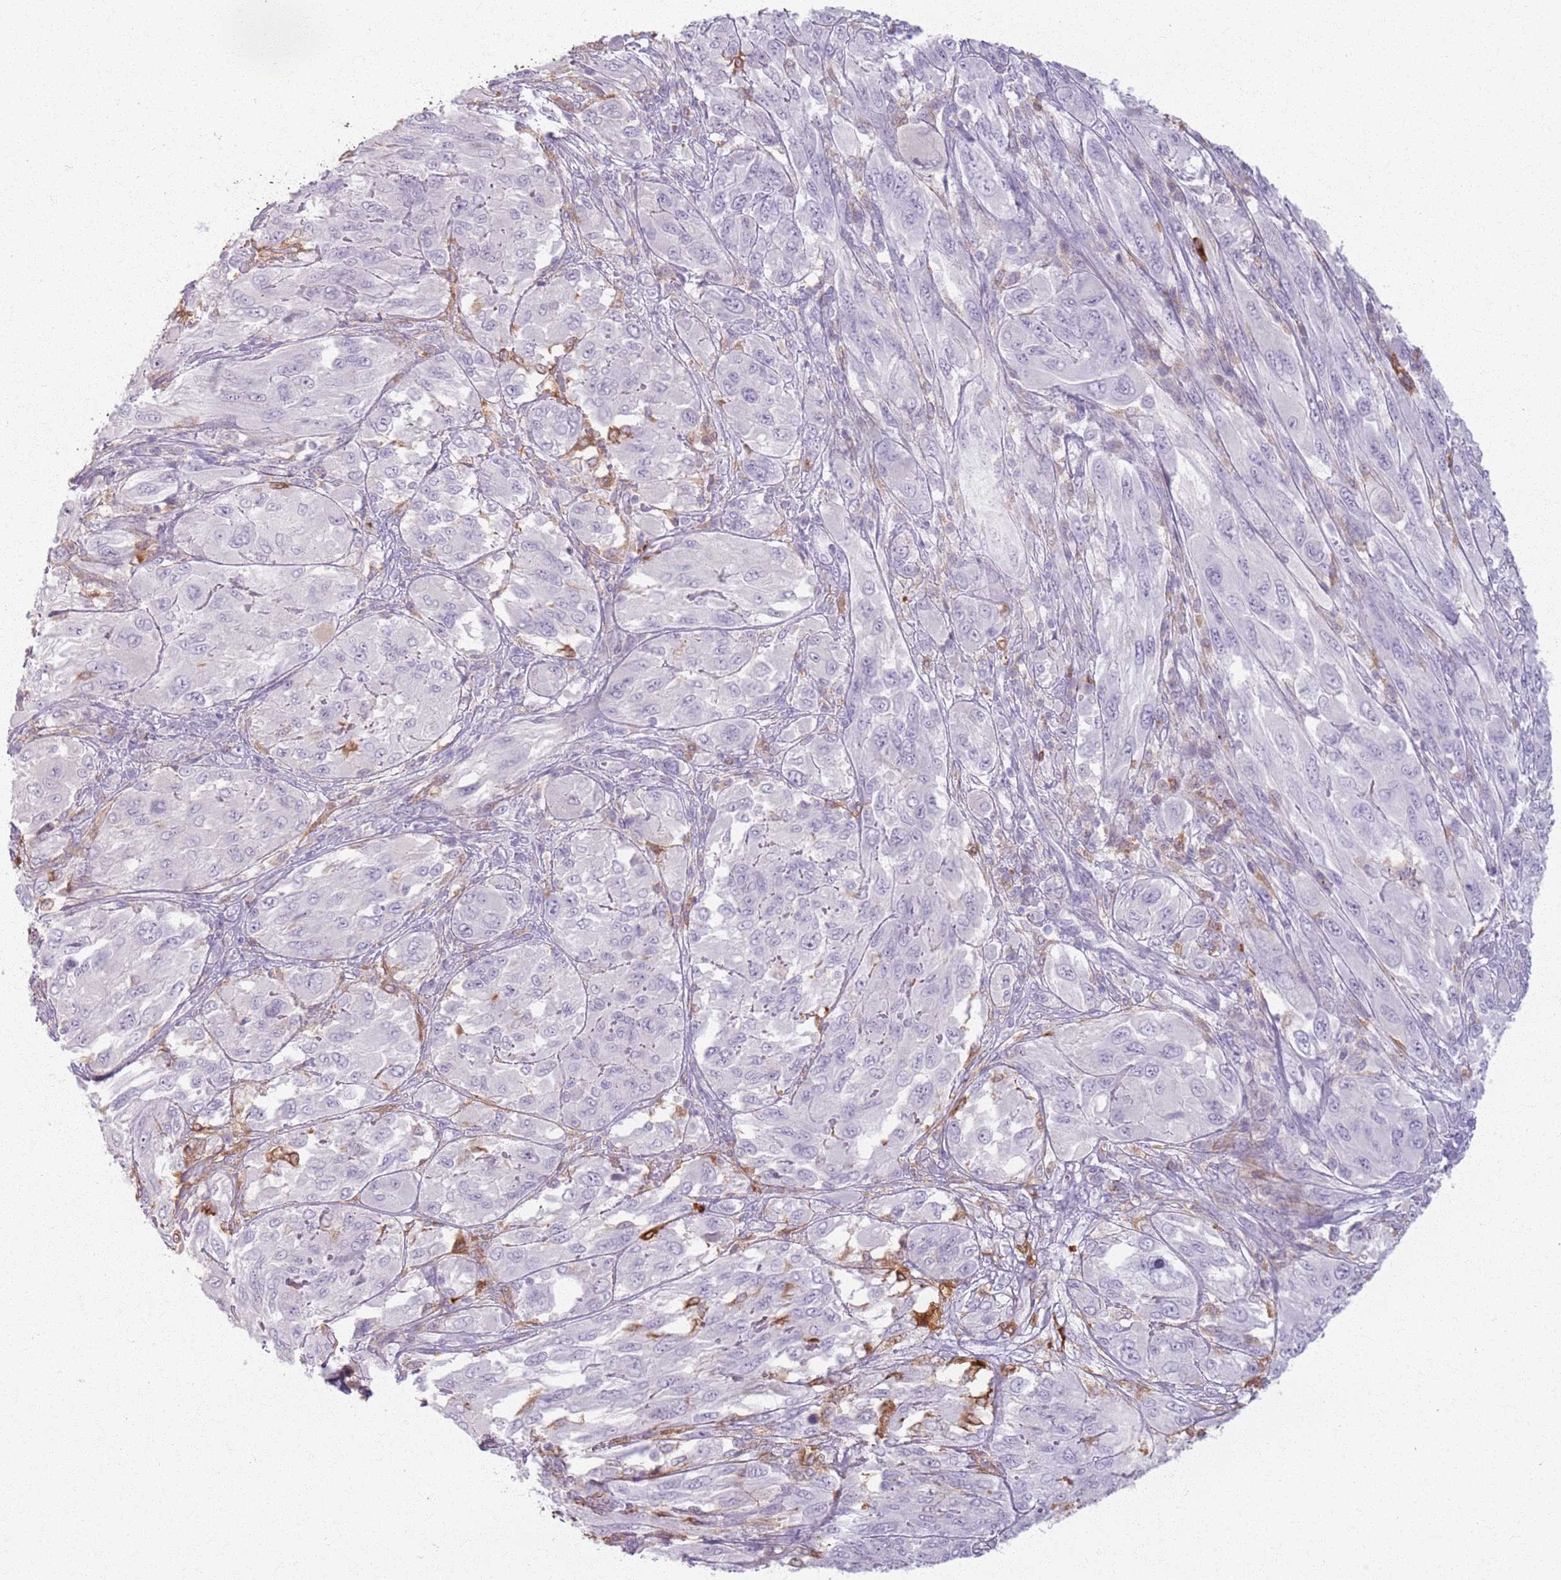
{"staining": {"intensity": "negative", "quantity": "none", "location": "none"}, "tissue": "melanoma", "cell_type": "Tumor cells", "image_type": "cancer", "snomed": [{"axis": "morphology", "description": "Malignant melanoma, NOS"}, {"axis": "topography", "description": "Skin"}], "caption": "Melanoma stained for a protein using IHC demonstrates no staining tumor cells.", "gene": "GDPGP1", "patient": {"sex": "female", "age": 91}}